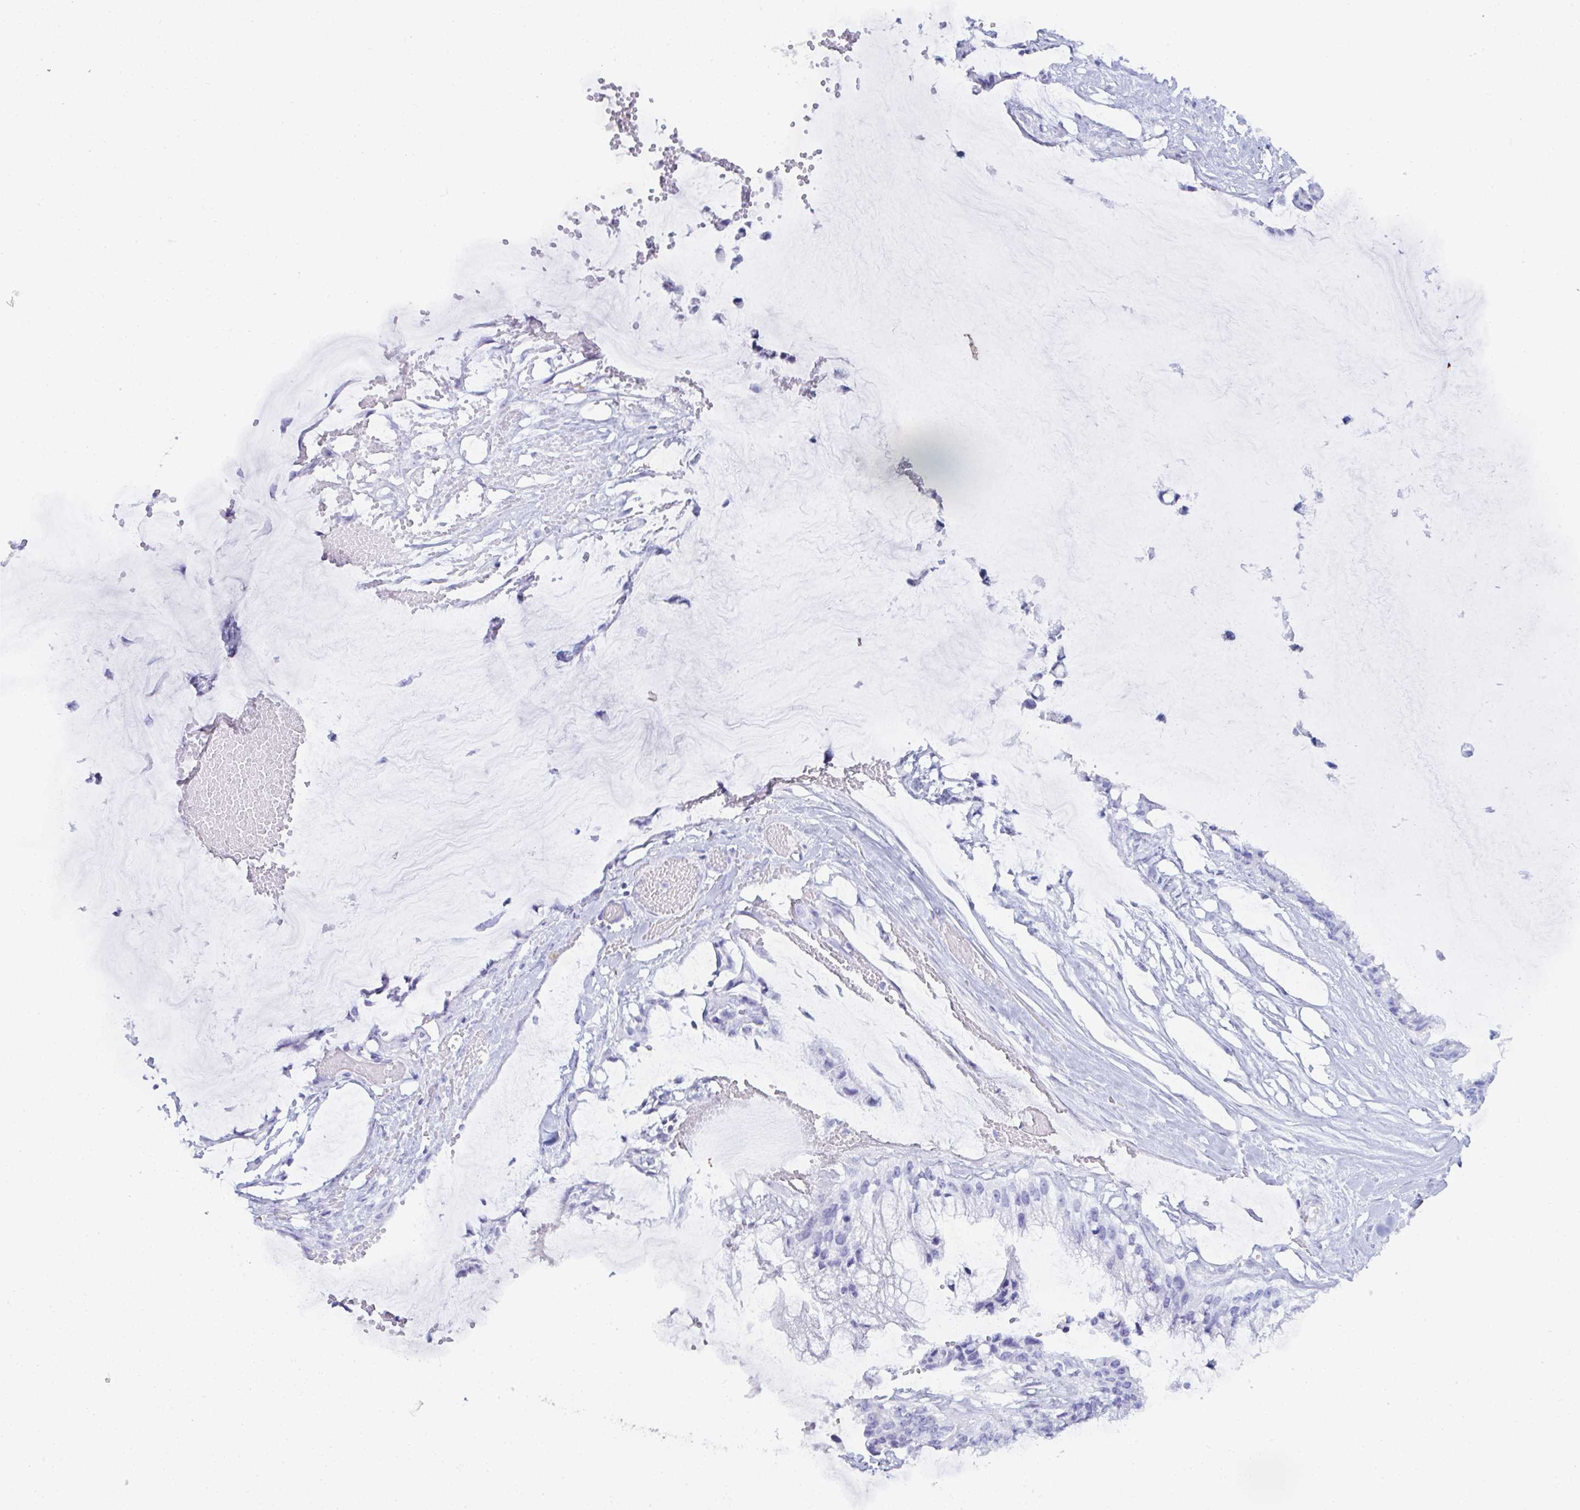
{"staining": {"intensity": "negative", "quantity": "none", "location": "none"}, "tissue": "ovarian cancer", "cell_type": "Tumor cells", "image_type": "cancer", "snomed": [{"axis": "morphology", "description": "Cystadenocarcinoma, mucinous, NOS"}, {"axis": "topography", "description": "Ovary"}], "caption": "This is an immunohistochemistry (IHC) photomicrograph of ovarian cancer. There is no staining in tumor cells.", "gene": "MRGPRG", "patient": {"sex": "female", "age": 39}}